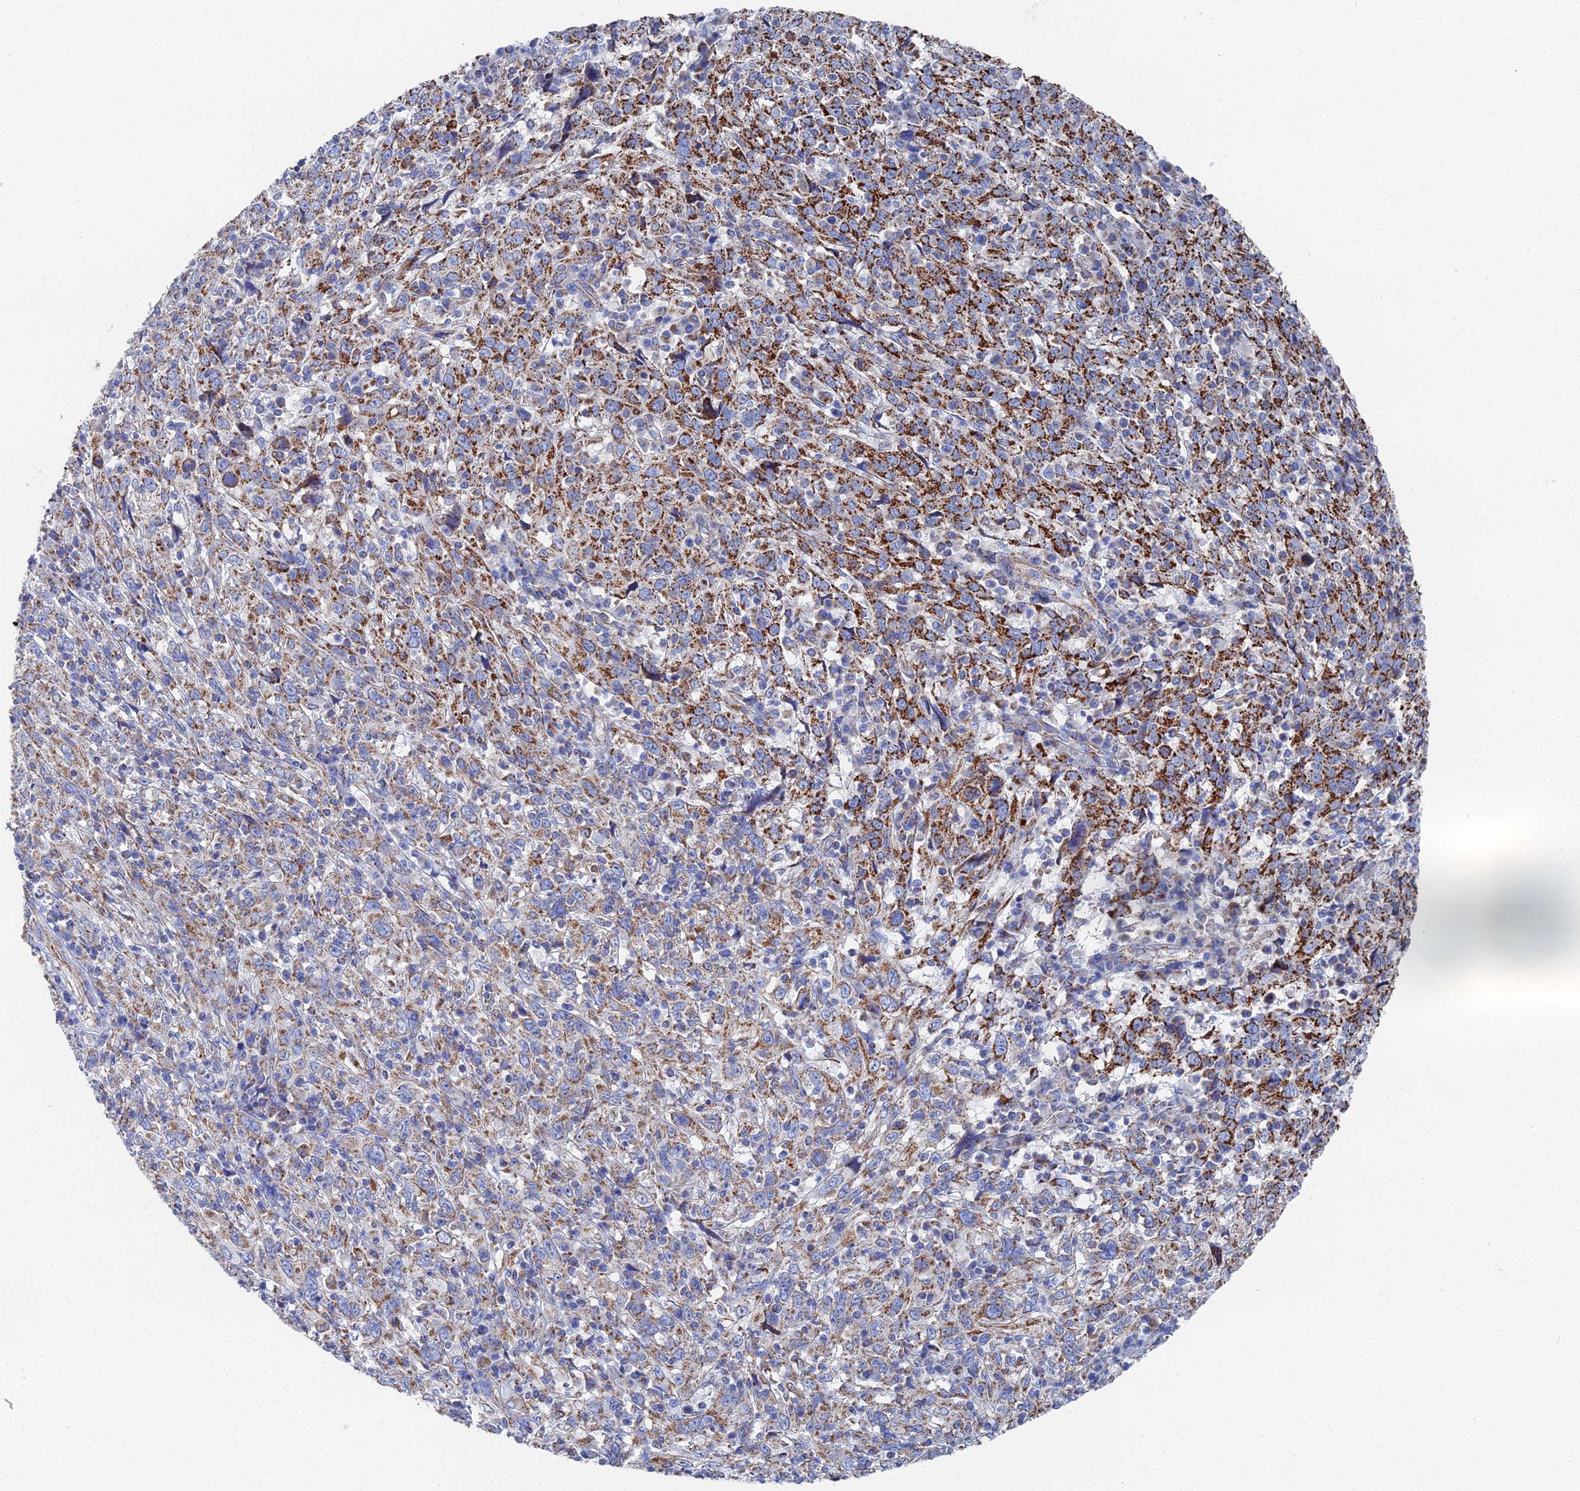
{"staining": {"intensity": "strong", "quantity": "25%-75%", "location": "cytoplasmic/membranous"}, "tissue": "cervical cancer", "cell_type": "Tumor cells", "image_type": "cancer", "snomed": [{"axis": "morphology", "description": "Squamous cell carcinoma, NOS"}, {"axis": "topography", "description": "Cervix"}], "caption": "An immunohistochemistry (IHC) micrograph of tumor tissue is shown. Protein staining in brown highlights strong cytoplasmic/membranous positivity in cervical squamous cell carcinoma within tumor cells. The protein of interest is stained brown, and the nuclei are stained in blue (DAB (3,3'-diaminobenzidine) IHC with brightfield microscopy, high magnification).", "gene": "IFT80", "patient": {"sex": "female", "age": 46}}